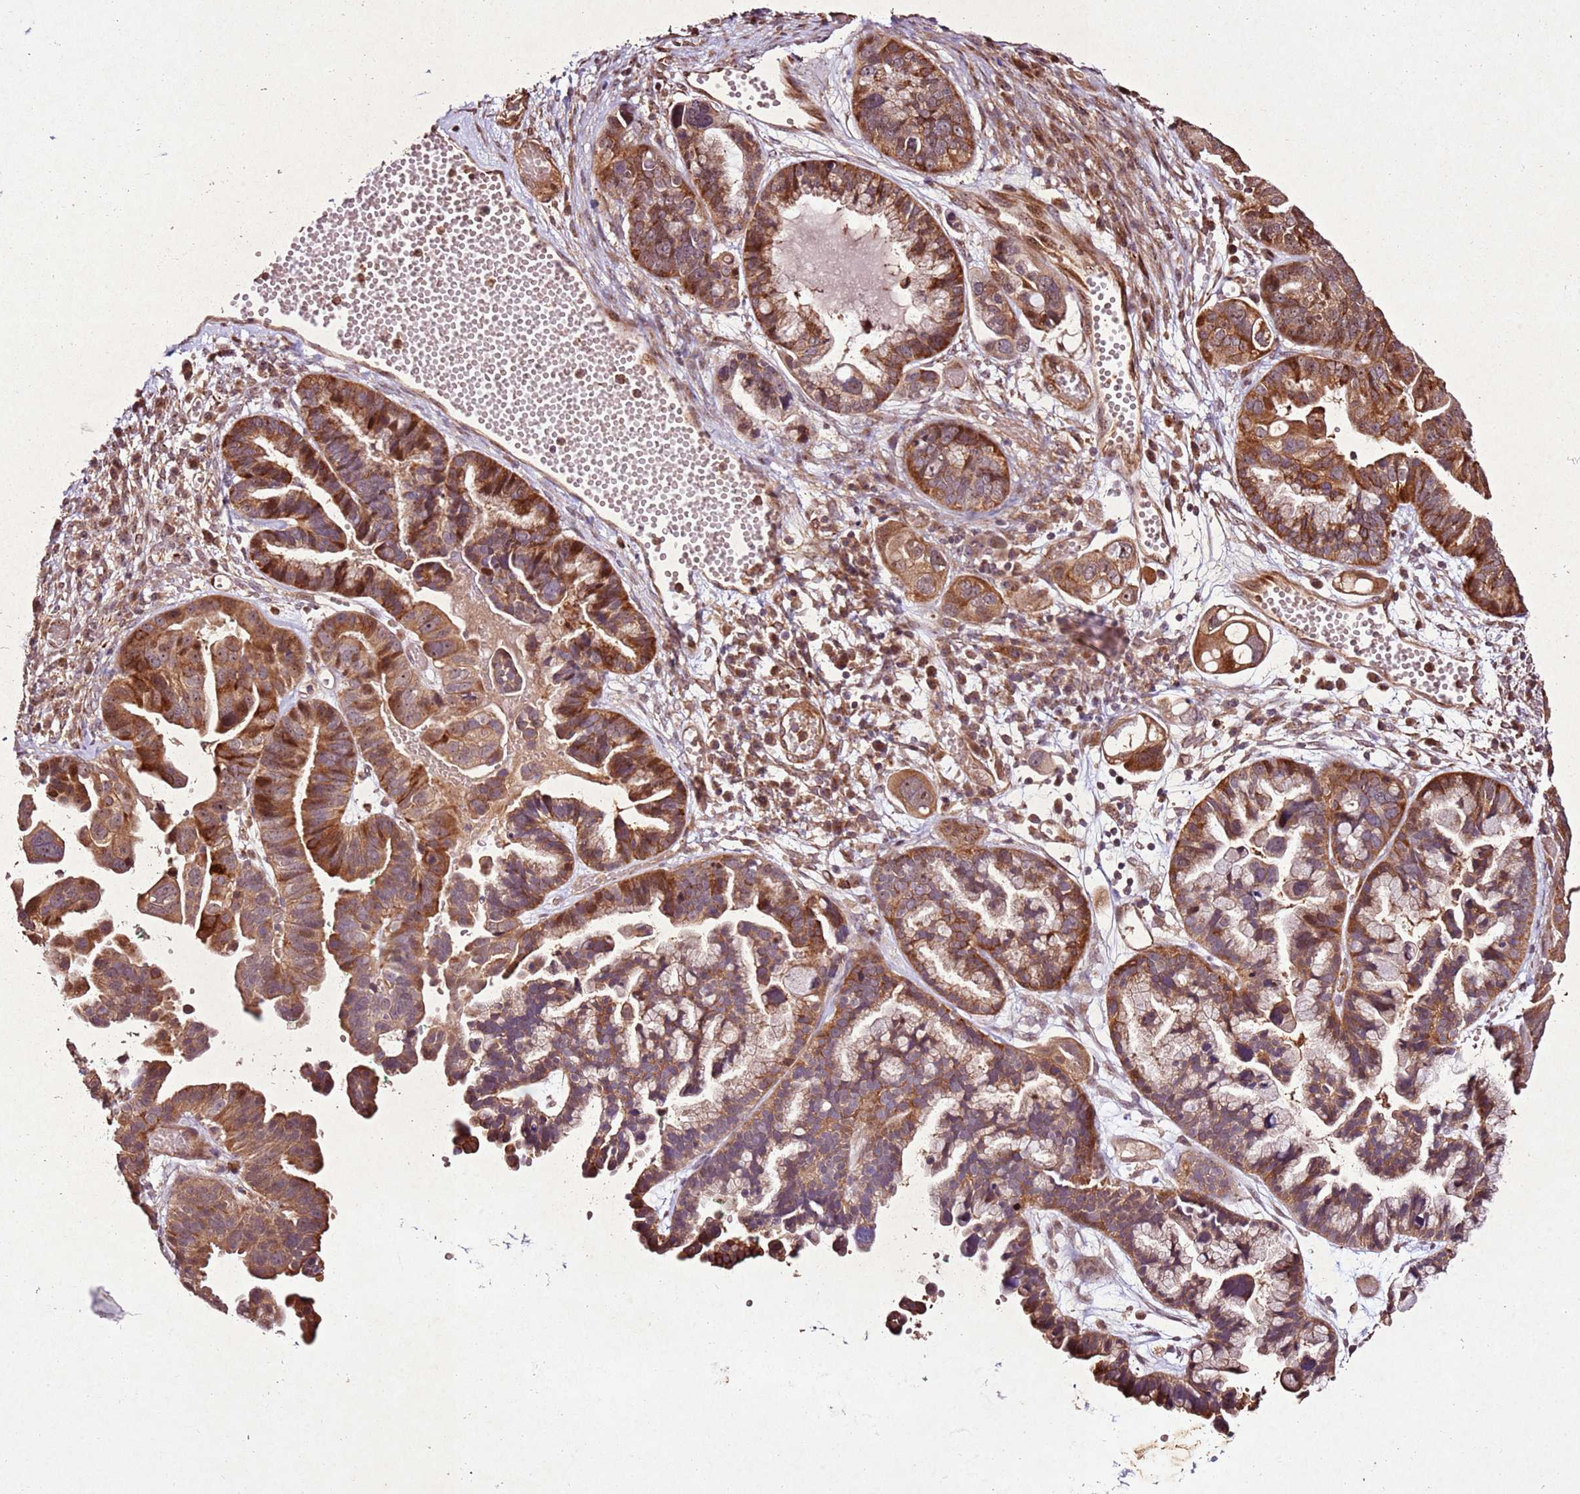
{"staining": {"intensity": "moderate", "quantity": ">75%", "location": "cytoplasmic/membranous"}, "tissue": "ovarian cancer", "cell_type": "Tumor cells", "image_type": "cancer", "snomed": [{"axis": "morphology", "description": "Cystadenocarcinoma, serous, NOS"}, {"axis": "topography", "description": "Ovary"}], "caption": "A high-resolution image shows immunohistochemistry staining of serous cystadenocarcinoma (ovarian), which exhibits moderate cytoplasmic/membranous staining in about >75% of tumor cells. The staining is performed using DAB brown chromogen to label protein expression. The nuclei are counter-stained blue using hematoxylin.", "gene": "PTMA", "patient": {"sex": "female", "age": 56}}